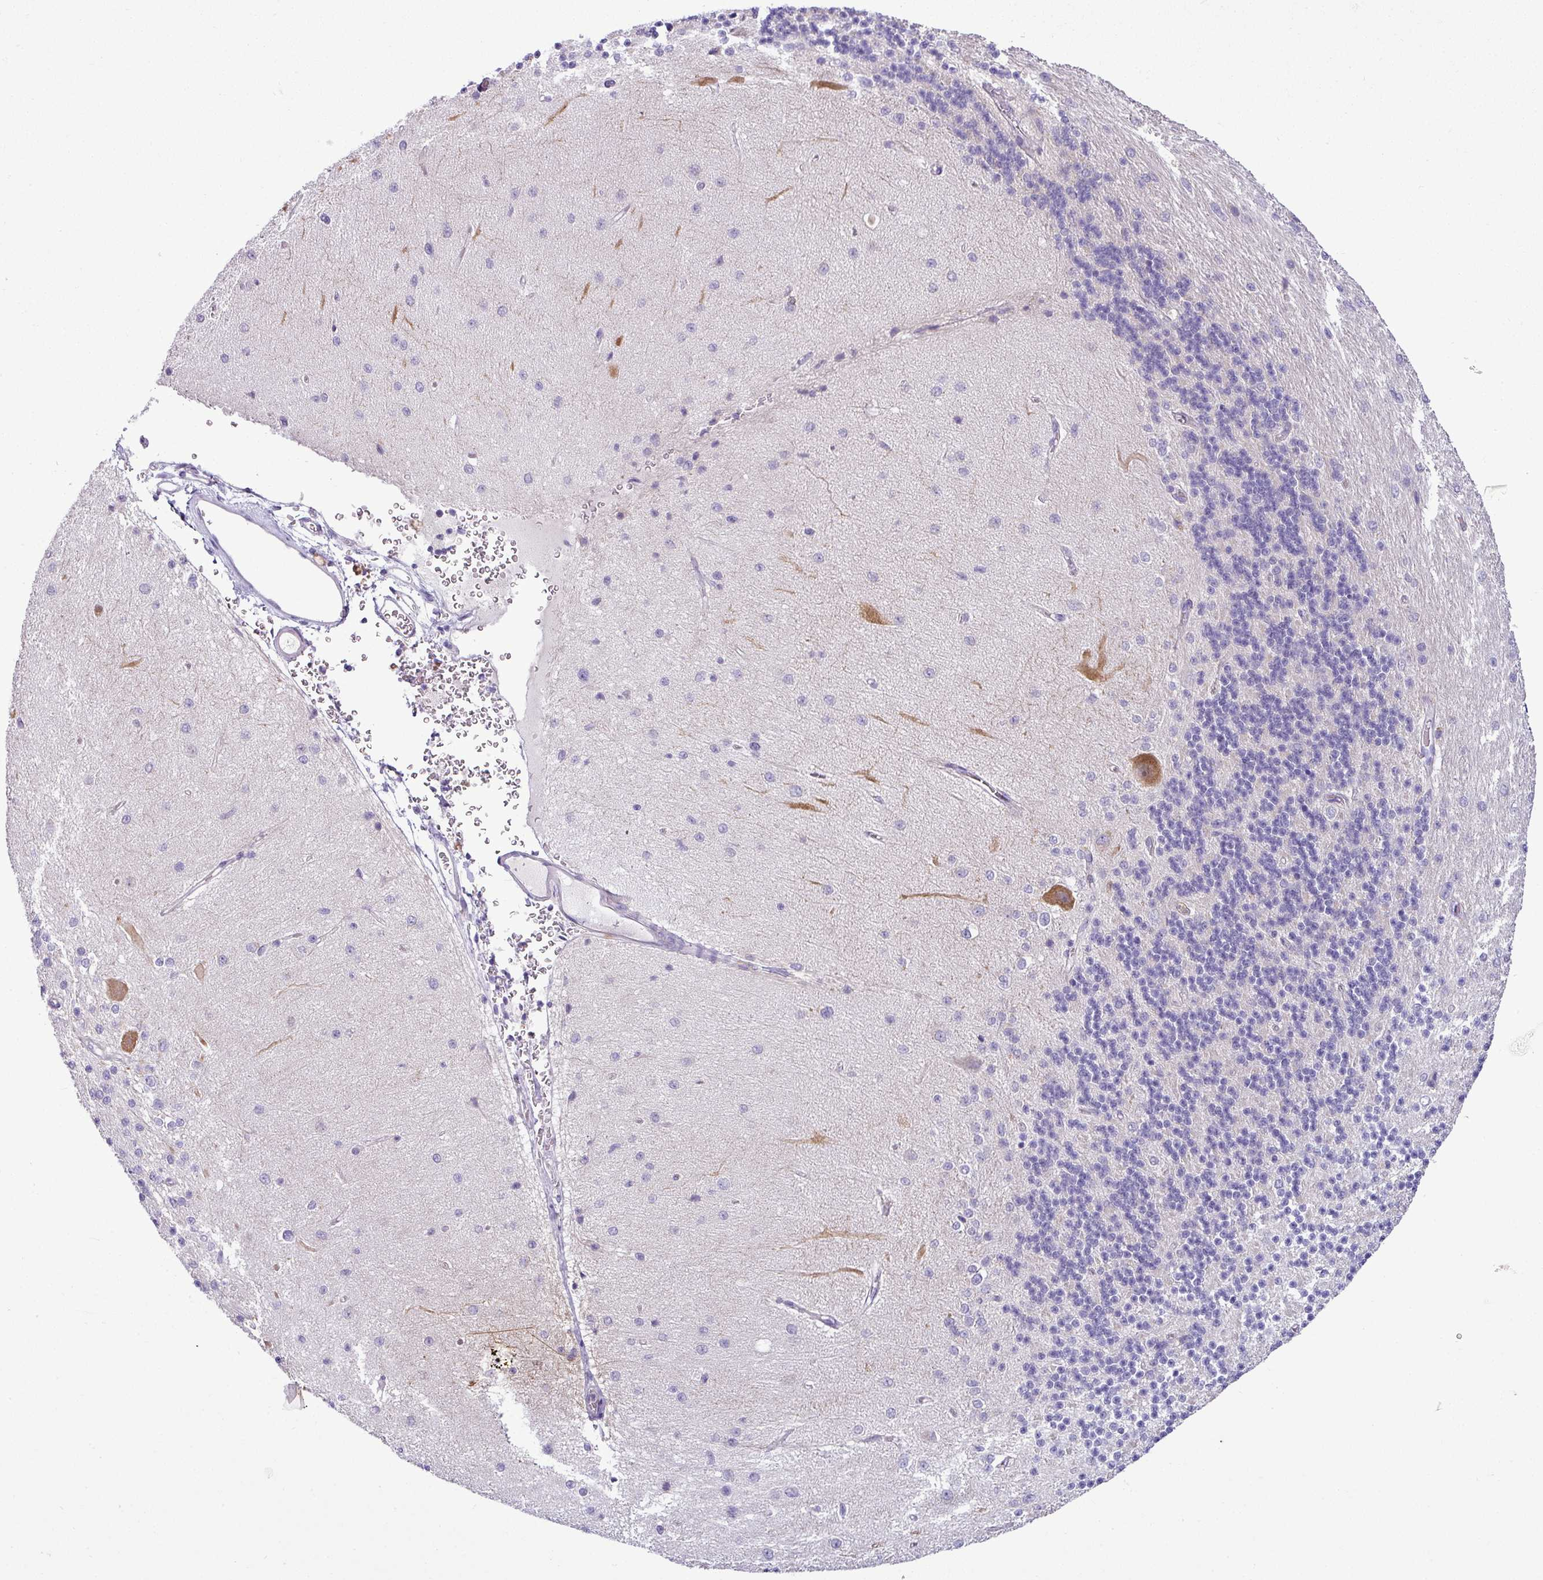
{"staining": {"intensity": "negative", "quantity": "none", "location": "none"}, "tissue": "cerebellum", "cell_type": "Cells in granular layer", "image_type": "normal", "snomed": [{"axis": "morphology", "description": "Normal tissue, NOS"}, {"axis": "topography", "description": "Cerebellum"}], "caption": "Cerebellum stained for a protein using IHC displays no expression cells in granular layer.", "gene": "HBEGF", "patient": {"sex": "female", "age": 29}}